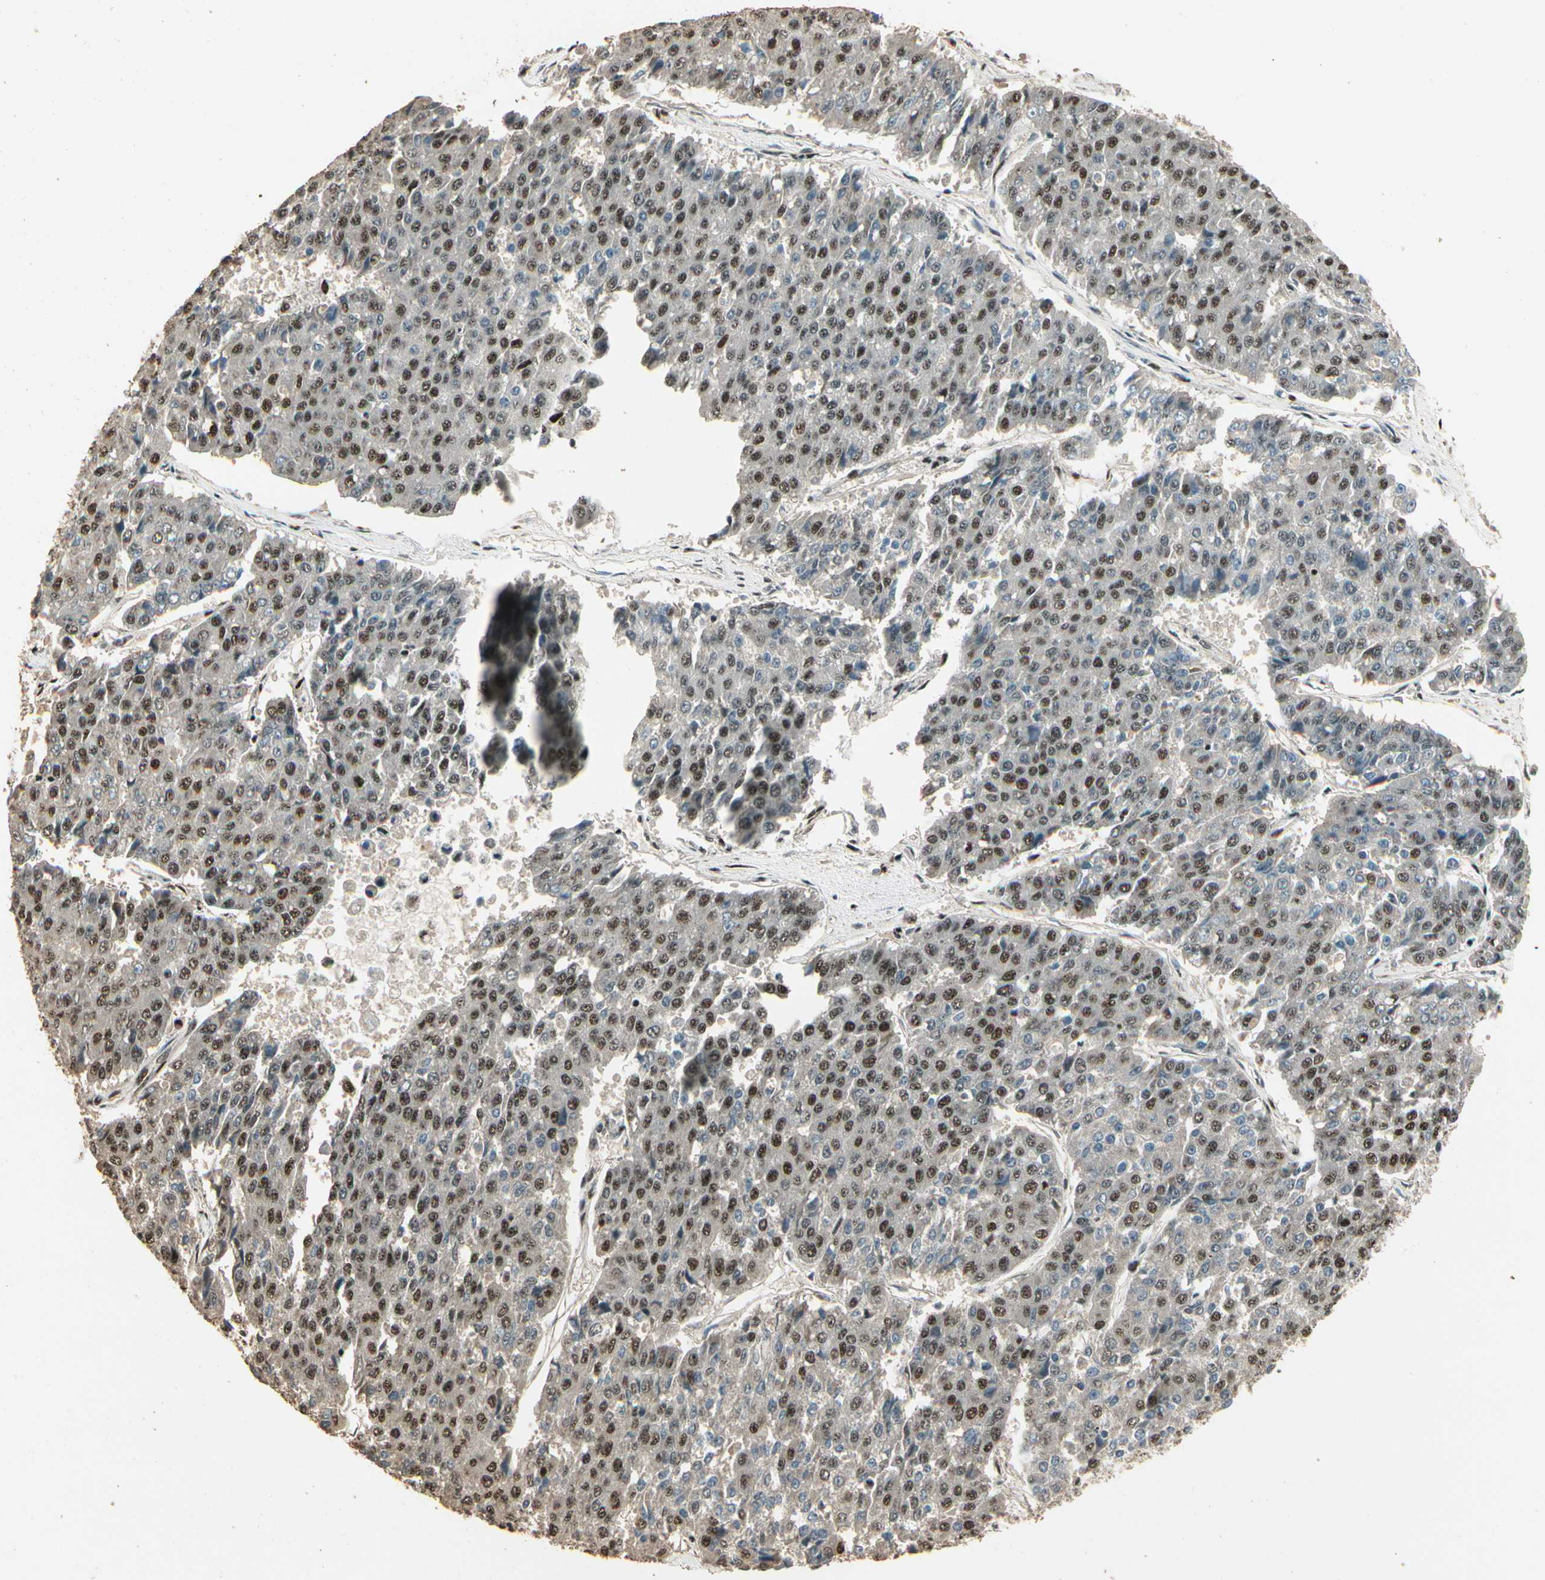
{"staining": {"intensity": "moderate", "quantity": ">75%", "location": "nuclear"}, "tissue": "pancreatic cancer", "cell_type": "Tumor cells", "image_type": "cancer", "snomed": [{"axis": "morphology", "description": "Adenocarcinoma, NOS"}, {"axis": "topography", "description": "Pancreas"}], "caption": "Protein analysis of adenocarcinoma (pancreatic) tissue demonstrates moderate nuclear staining in approximately >75% of tumor cells.", "gene": "RBM25", "patient": {"sex": "male", "age": 50}}